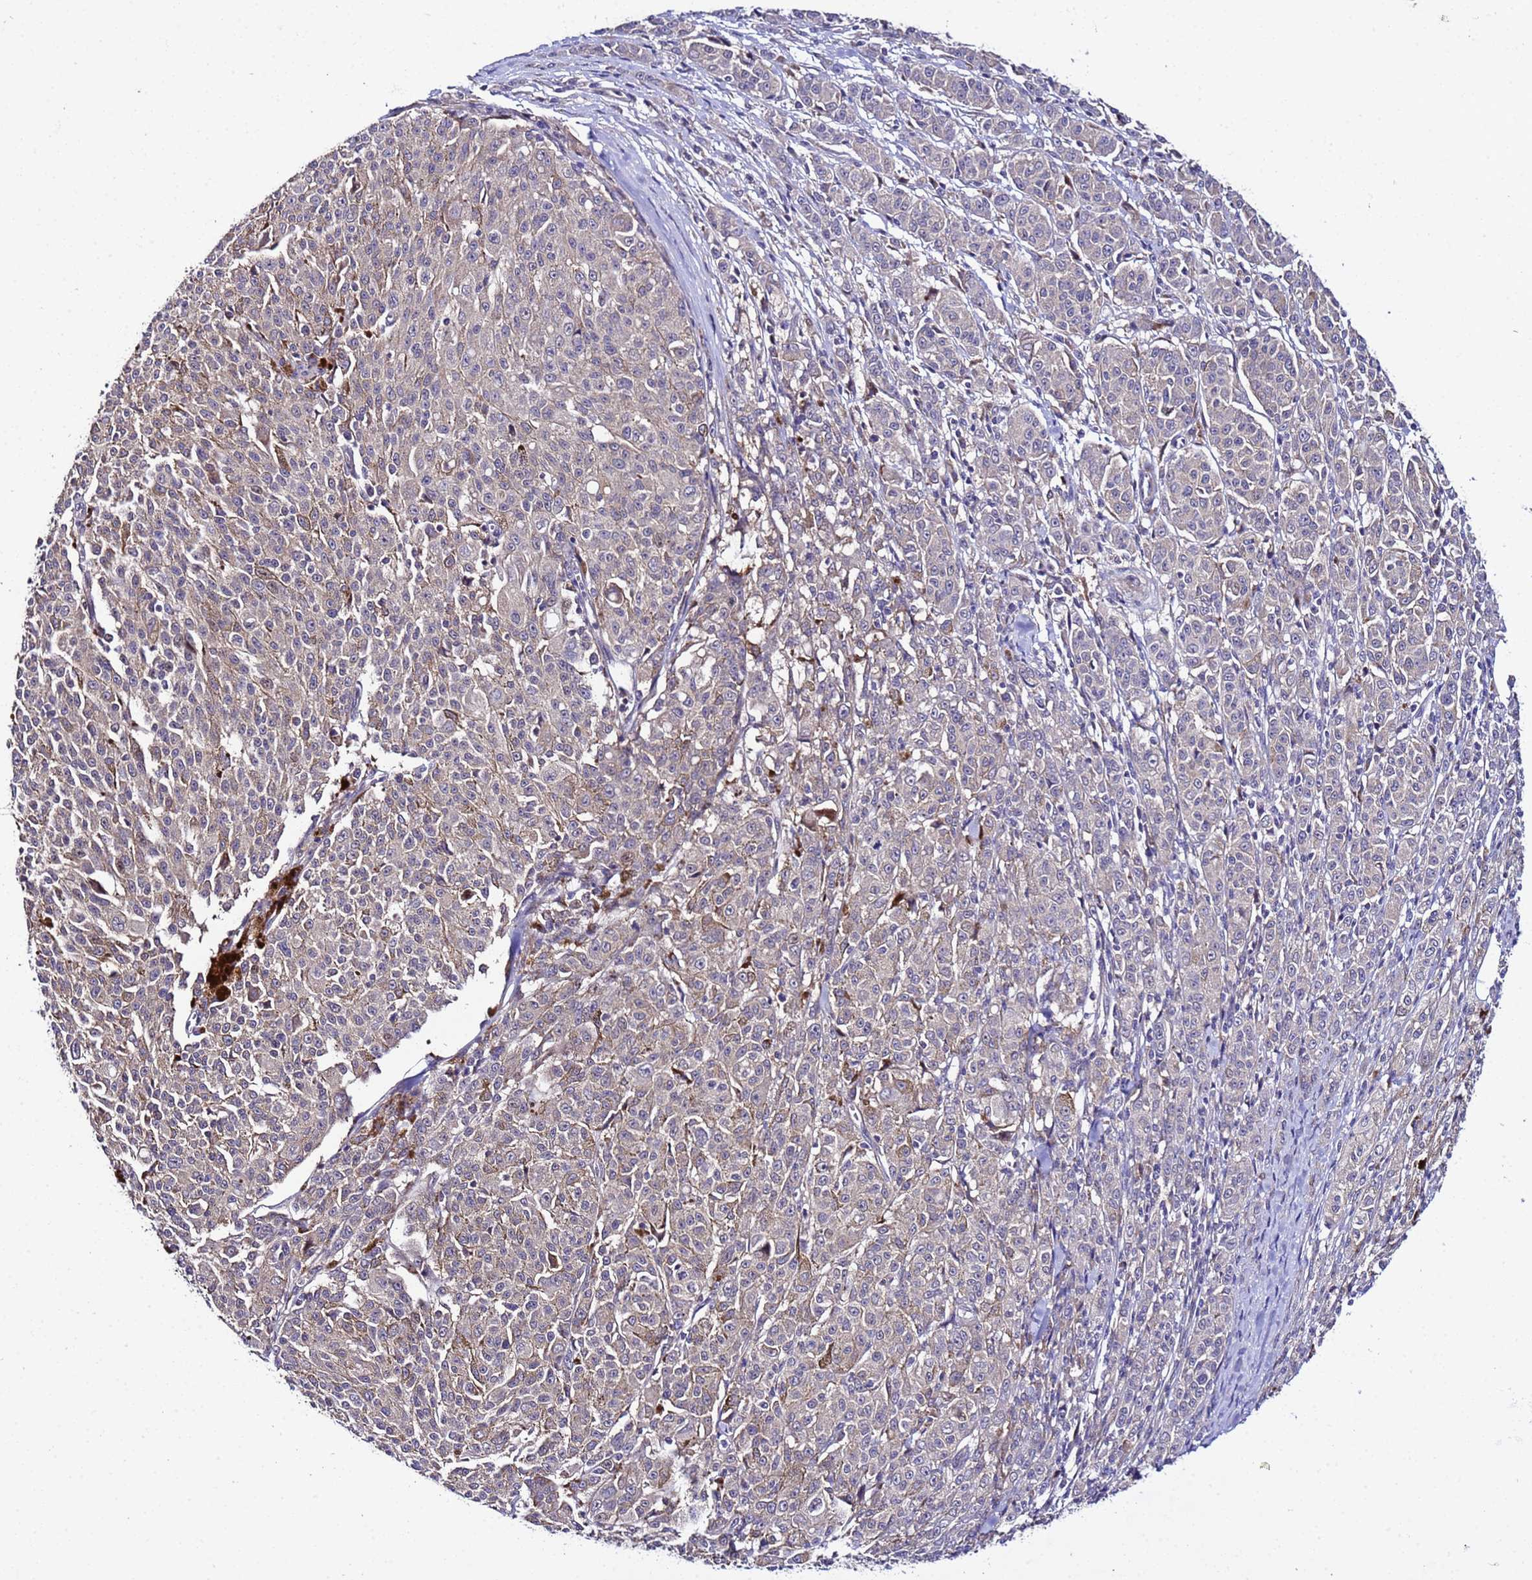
{"staining": {"intensity": "weak", "quantity": "<25%", "location": "cytoplasmic/membranous"}, "tissue": "melanoma", "cell_type": "Tumor cells", "image_type": "cancer", "snomed": [{"axis": "morphology", "description": "Malignant melanoma, NOS"}, {"axis": "topography", "description": "Skin"}], "caption": "This is a photomicrograph of immunohistochemistry staining of melanoma, which shows no staining in tumor cells. Nuclei are stained in blue.", "gene": "PLXDC2", "patient": {"sex": "female", "age": 52}}